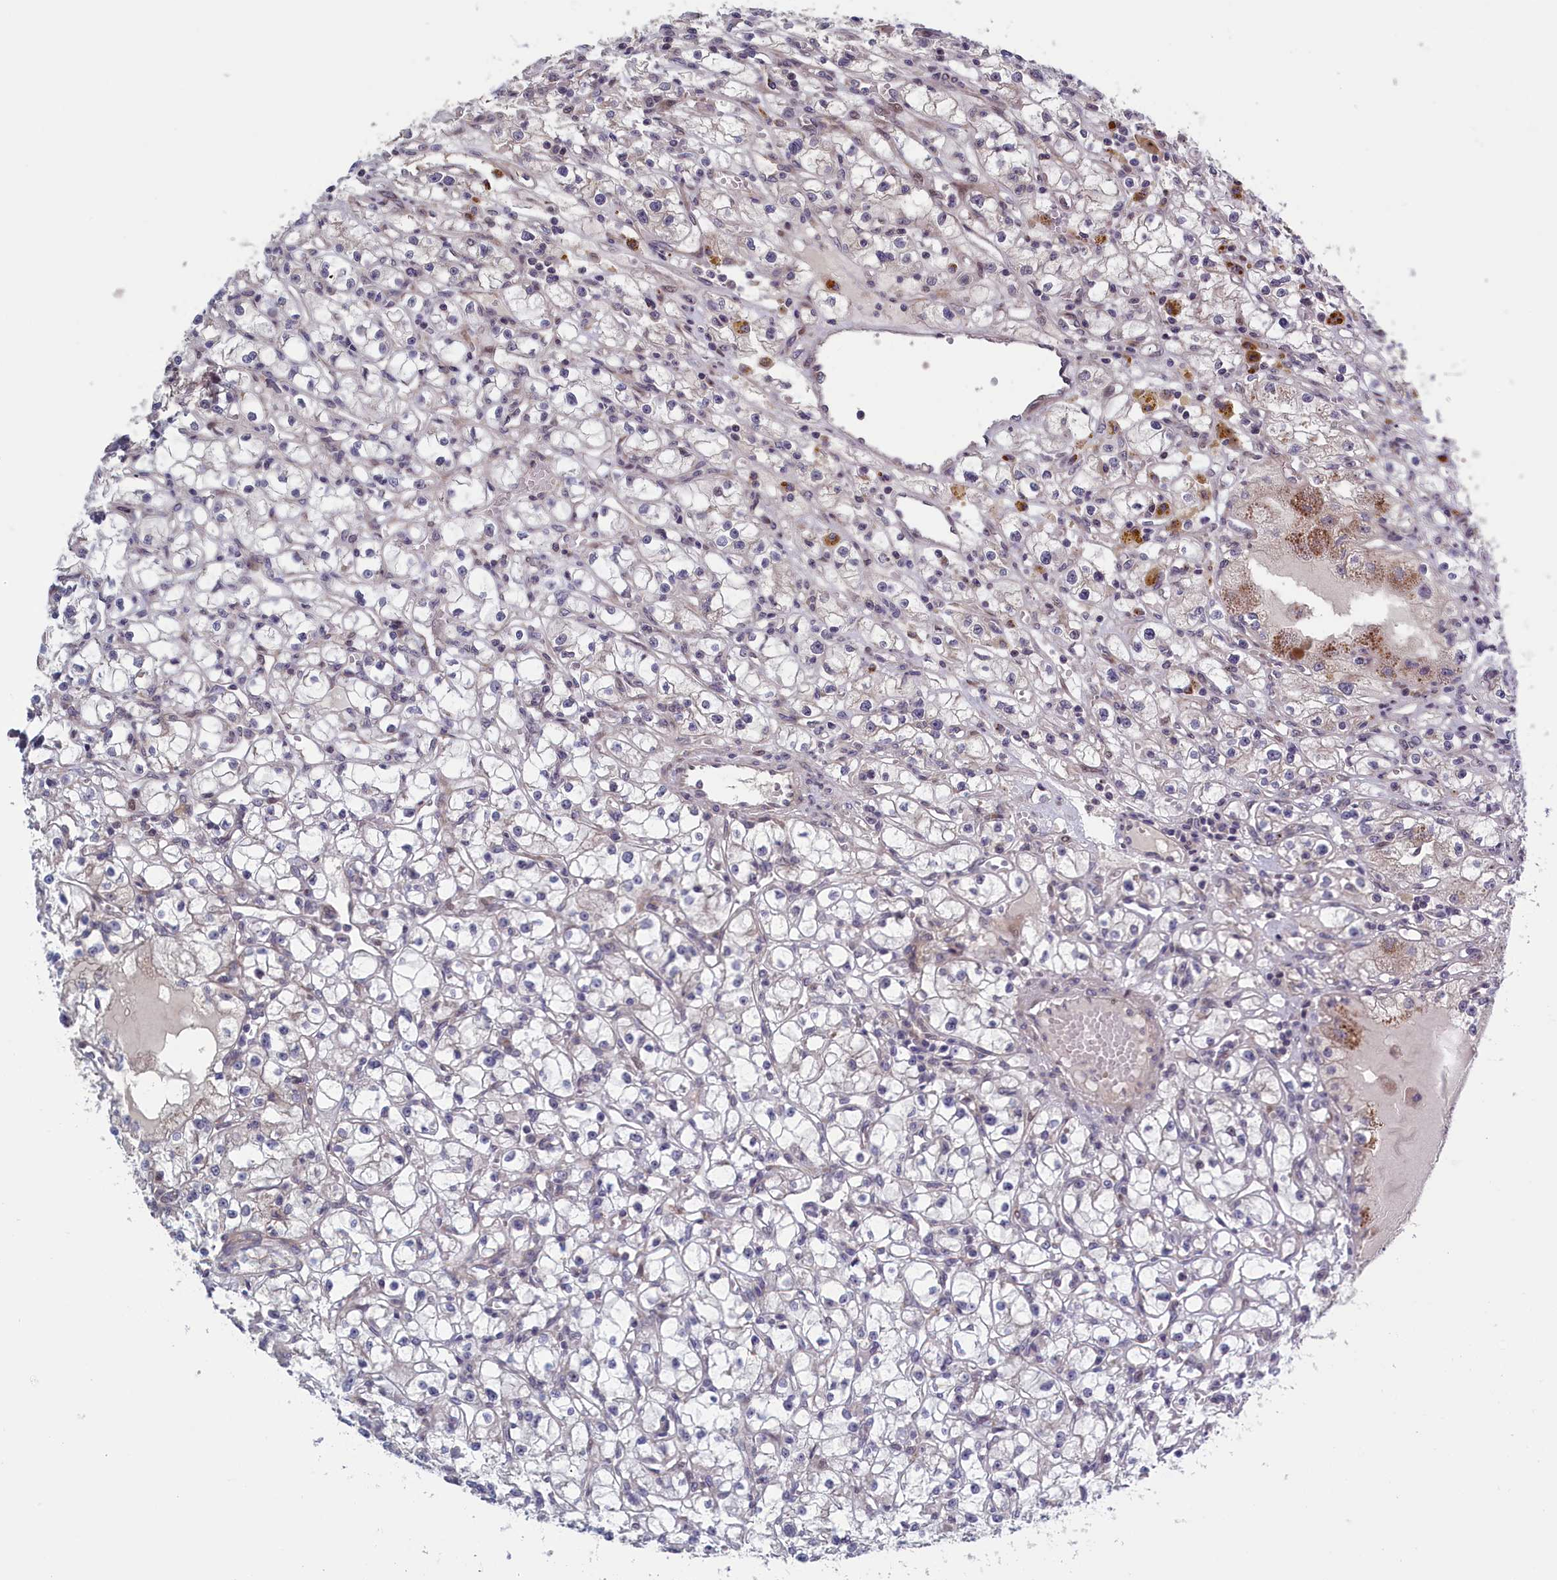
{"staining": {"intensity": "negative", "quantity": "none", "location": "none"}, "tissue": "renal cancer", "cell_type": "Tumor cells", "image_type": "cancer", "snomed": [{"axis": "morphology", "description": "Adenocarcinoma, NOS"}, {"axis": "topography", "description": "Kidney"}], "caption": "Histopathology image shows no significant protein positivity in tumor cells of renal cancer. (DAB (3,3'-diaminobenzidine) immunohistochemistry with hematoxylin counter stain).", "gene": "LSG1", "patient": {"sex": "male", "age": 56}}